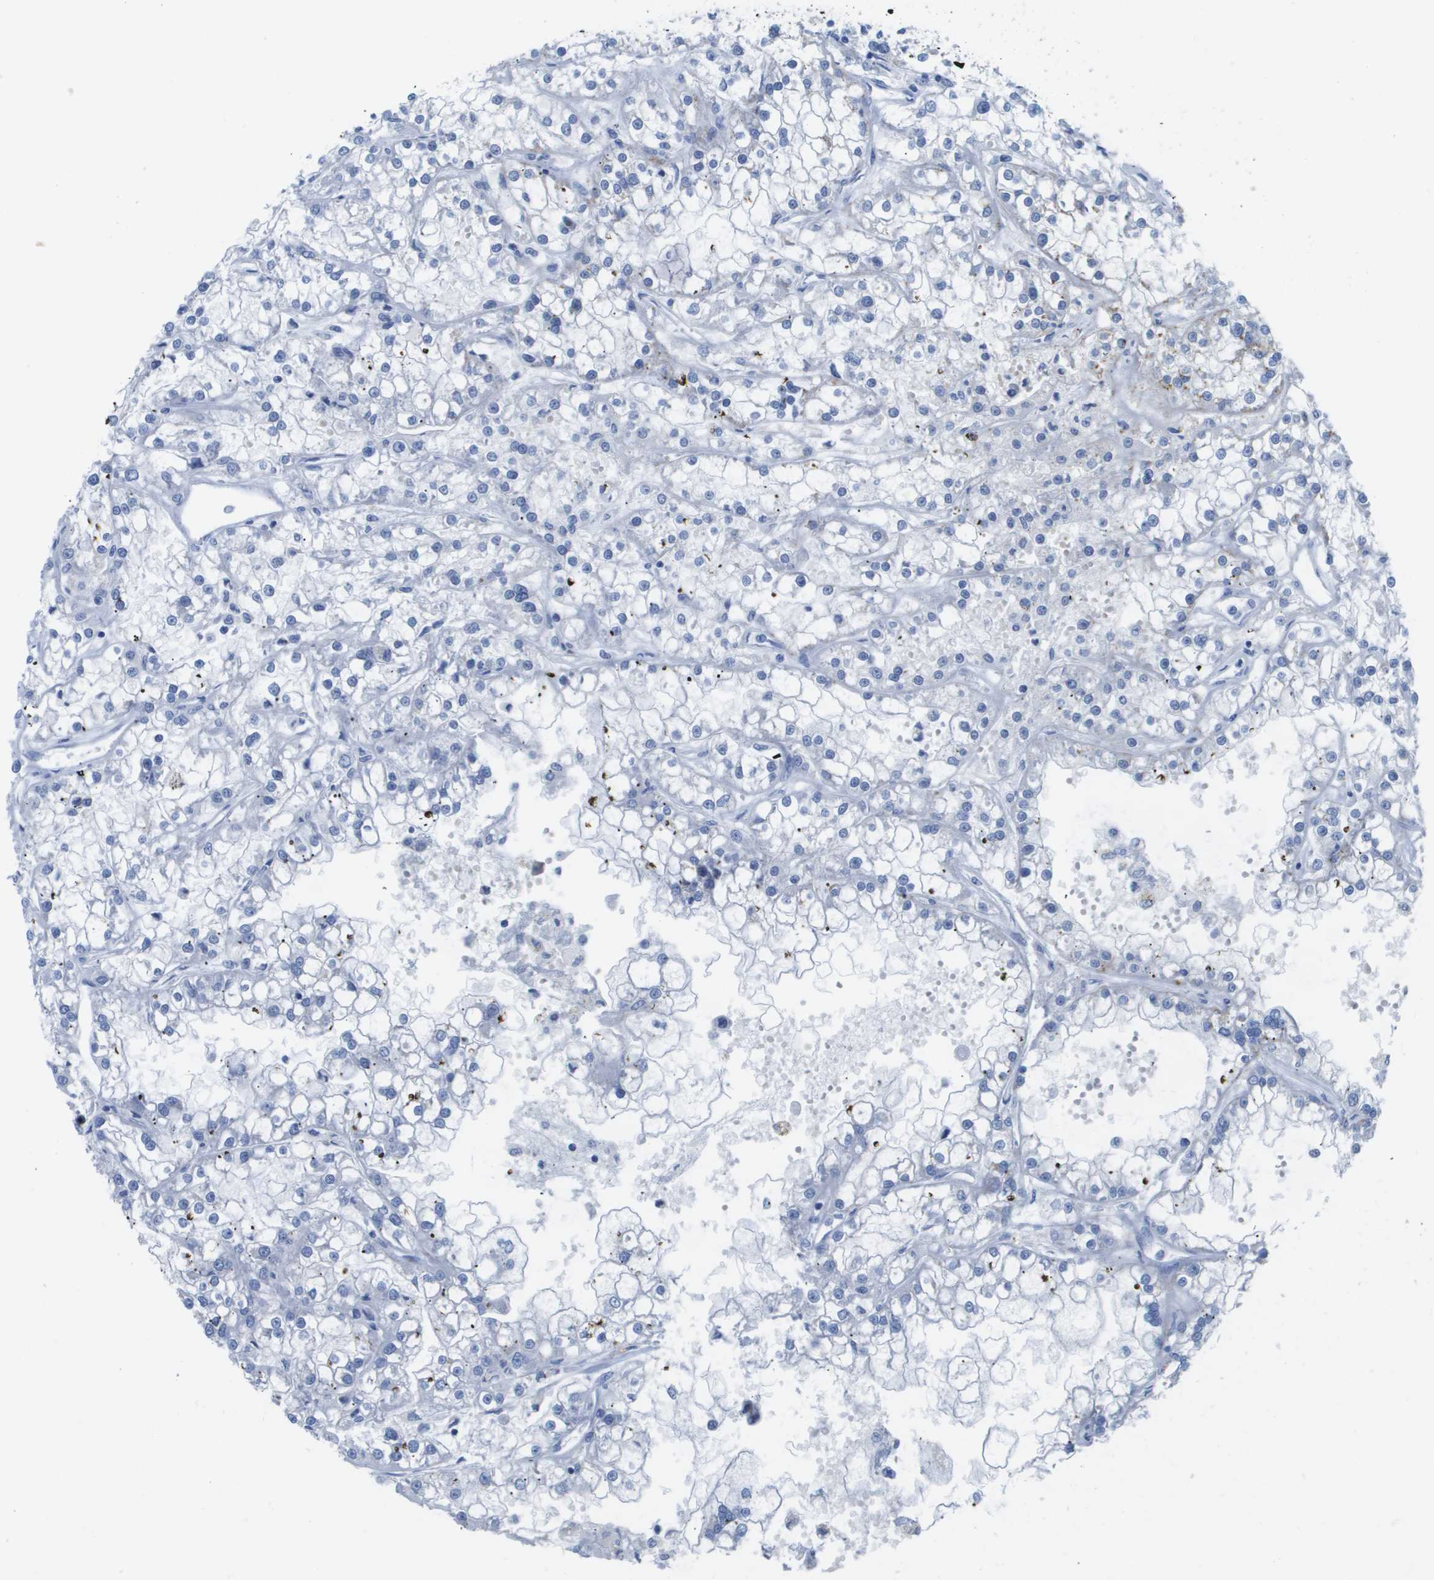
{"staining": {"intensity": "negative", "quantity": "none", "location": "none"}, "tissue": "renal cancer", "cell_type": "Tumor cells", "image_type": "cancer", "snomed": [{"axis": "morphology", "description": "Adenocarcinoma, NOS"}, {"axis": "topography", "description": "Kidney"}], "caption": "An image of adenocarcinoma (renal) stained for a protein demonstrates no brown staining in tumor cells.", "gene": "MS4A1", "patient": {"sex": "female", "age": 52}}